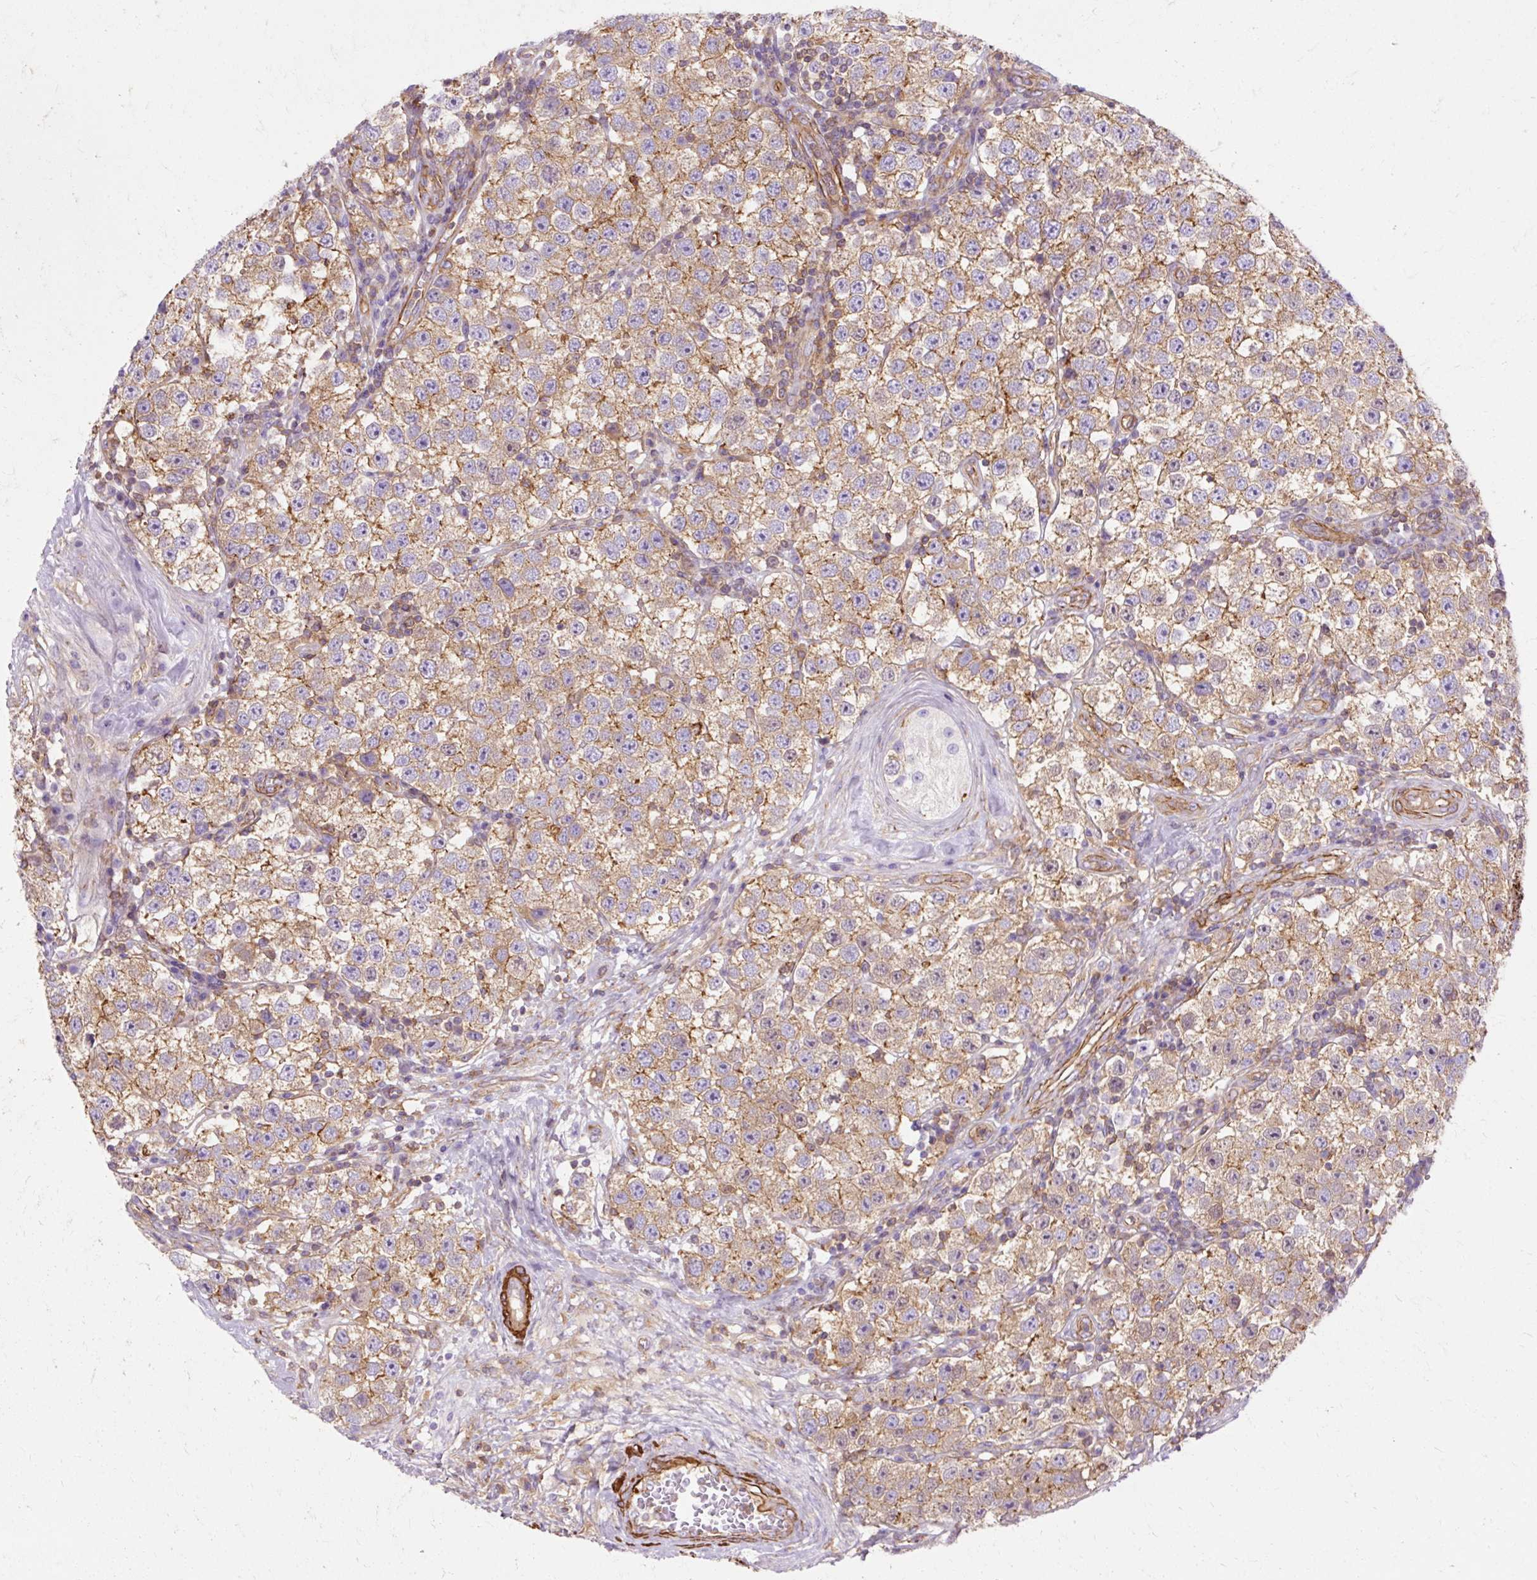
{"staining": {"intensity": "moderate", "quantity": ">75%", "location": "cytoplasmic/membranous"}, "tissue": "testis cancer", "cell_type": "Tumor cells", "image_type": "cancer", "snomed": [{"axis": "morphology", "description": "Seminoma, NOS"}, {"axis": "topography", "description": "Testis"}], "caption": "The image demonstrates a brown stain indicating the presence of a protein in the cytoplasmic/membranous of tumor cells in testis cancer (seminoma).", "gene": "TBC1D2B", "patient": {"sex": "male", "age": 34}}